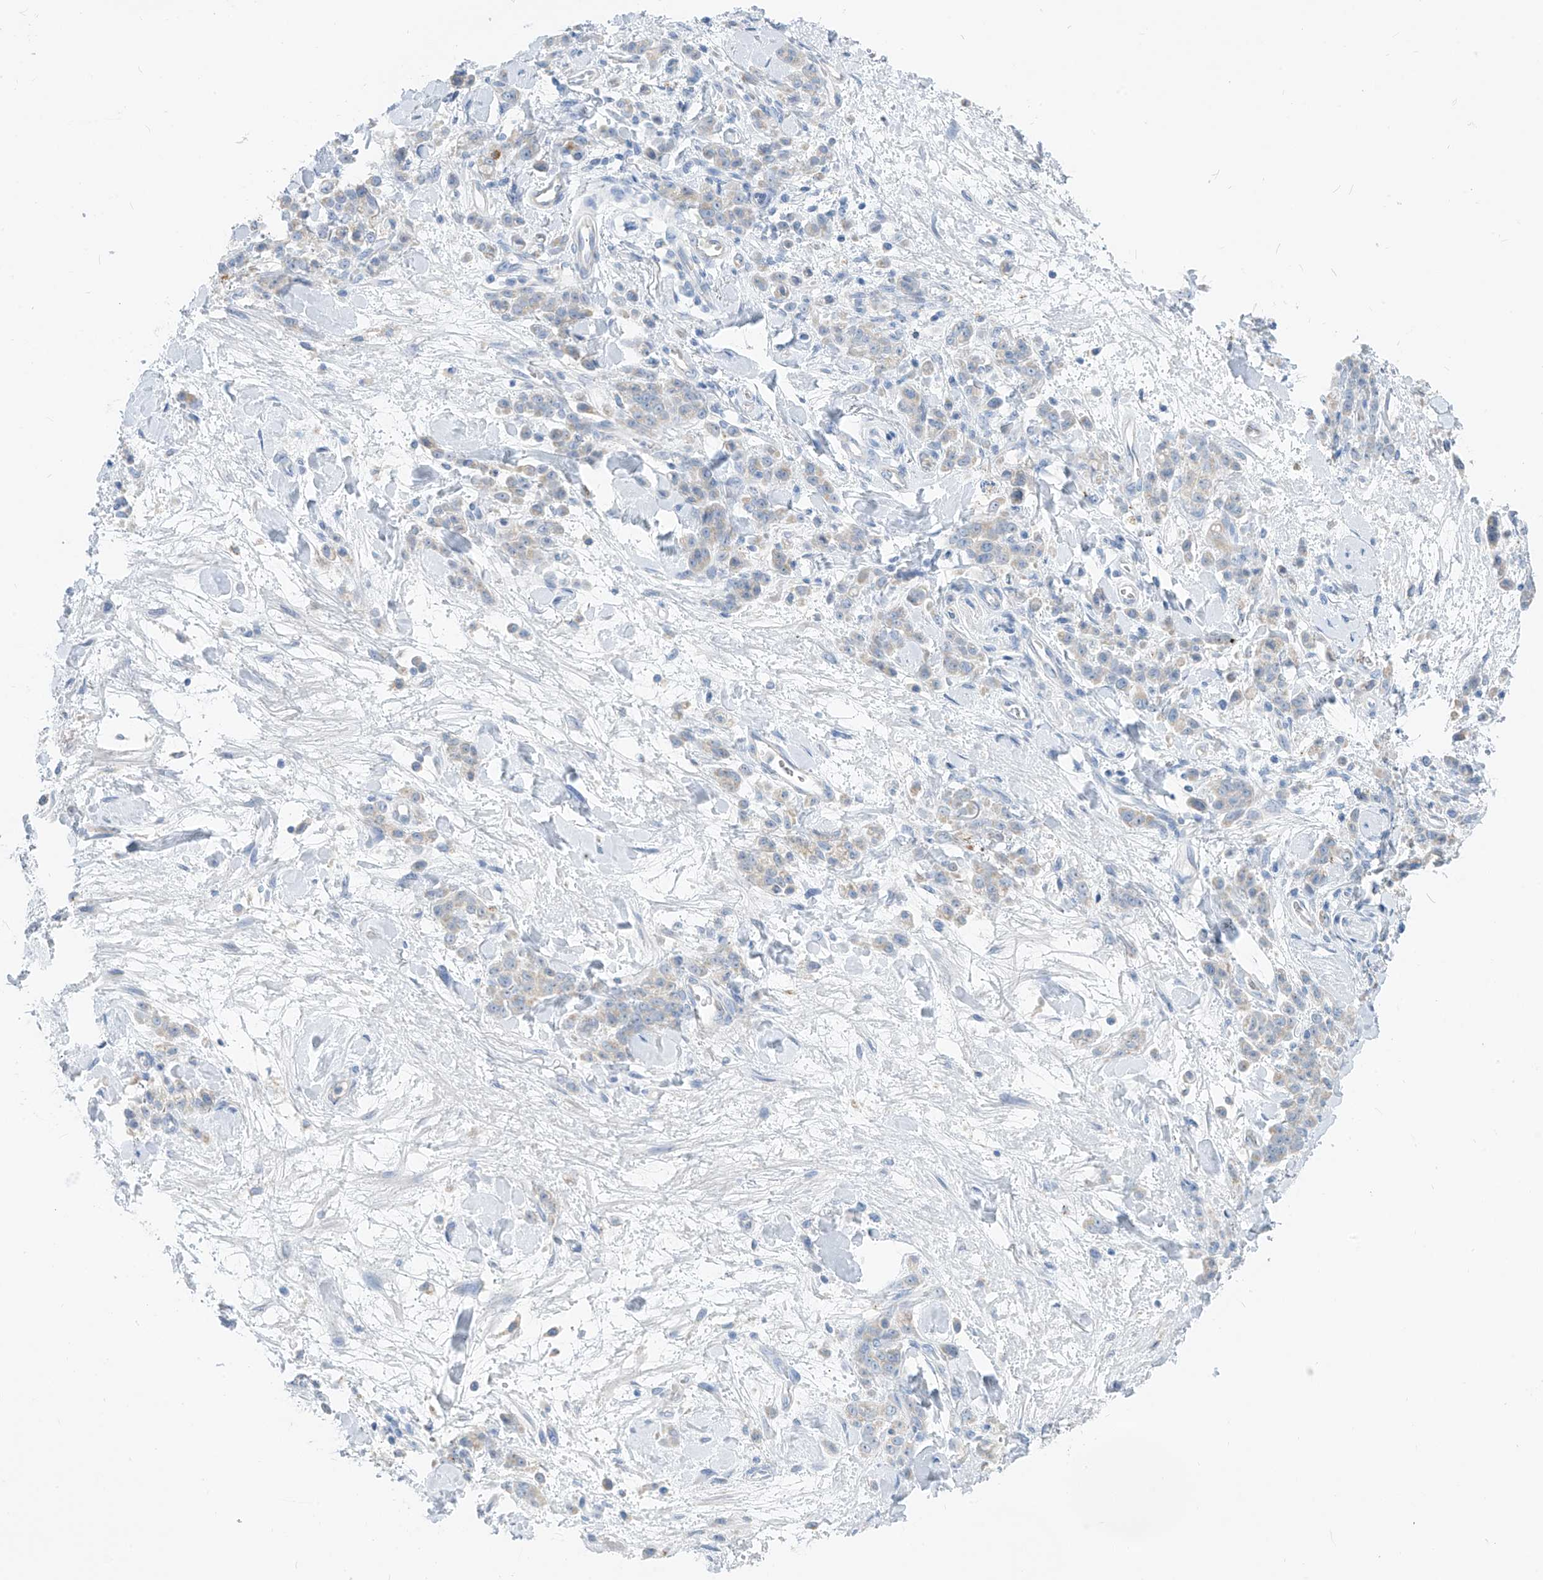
{"staining": {"intensity": "negative", "quantity": "none", "location": "none"}, "tissue": "stomach cancer", "cell_type": "Tumor cells", "image_type": "cancer", "snomed": [{"axis": "morphology", "description": "Normal tissue, NOS"}, {"axis": "morphology", "description": "Adenocarcinoma, NOS"}, {"axis": "topography", "description": "Stomach"}], "caption": "IHC micrograph of neoplastic tissue: human stomach adenocarcinoma stained with DAB reveals no significant protein staining in tumor cells. (Immunohistochemistry, brightfield microscopy, high magnification).", "gene": "ZNF404", "patient": {"sex": "male", "age": 82}}